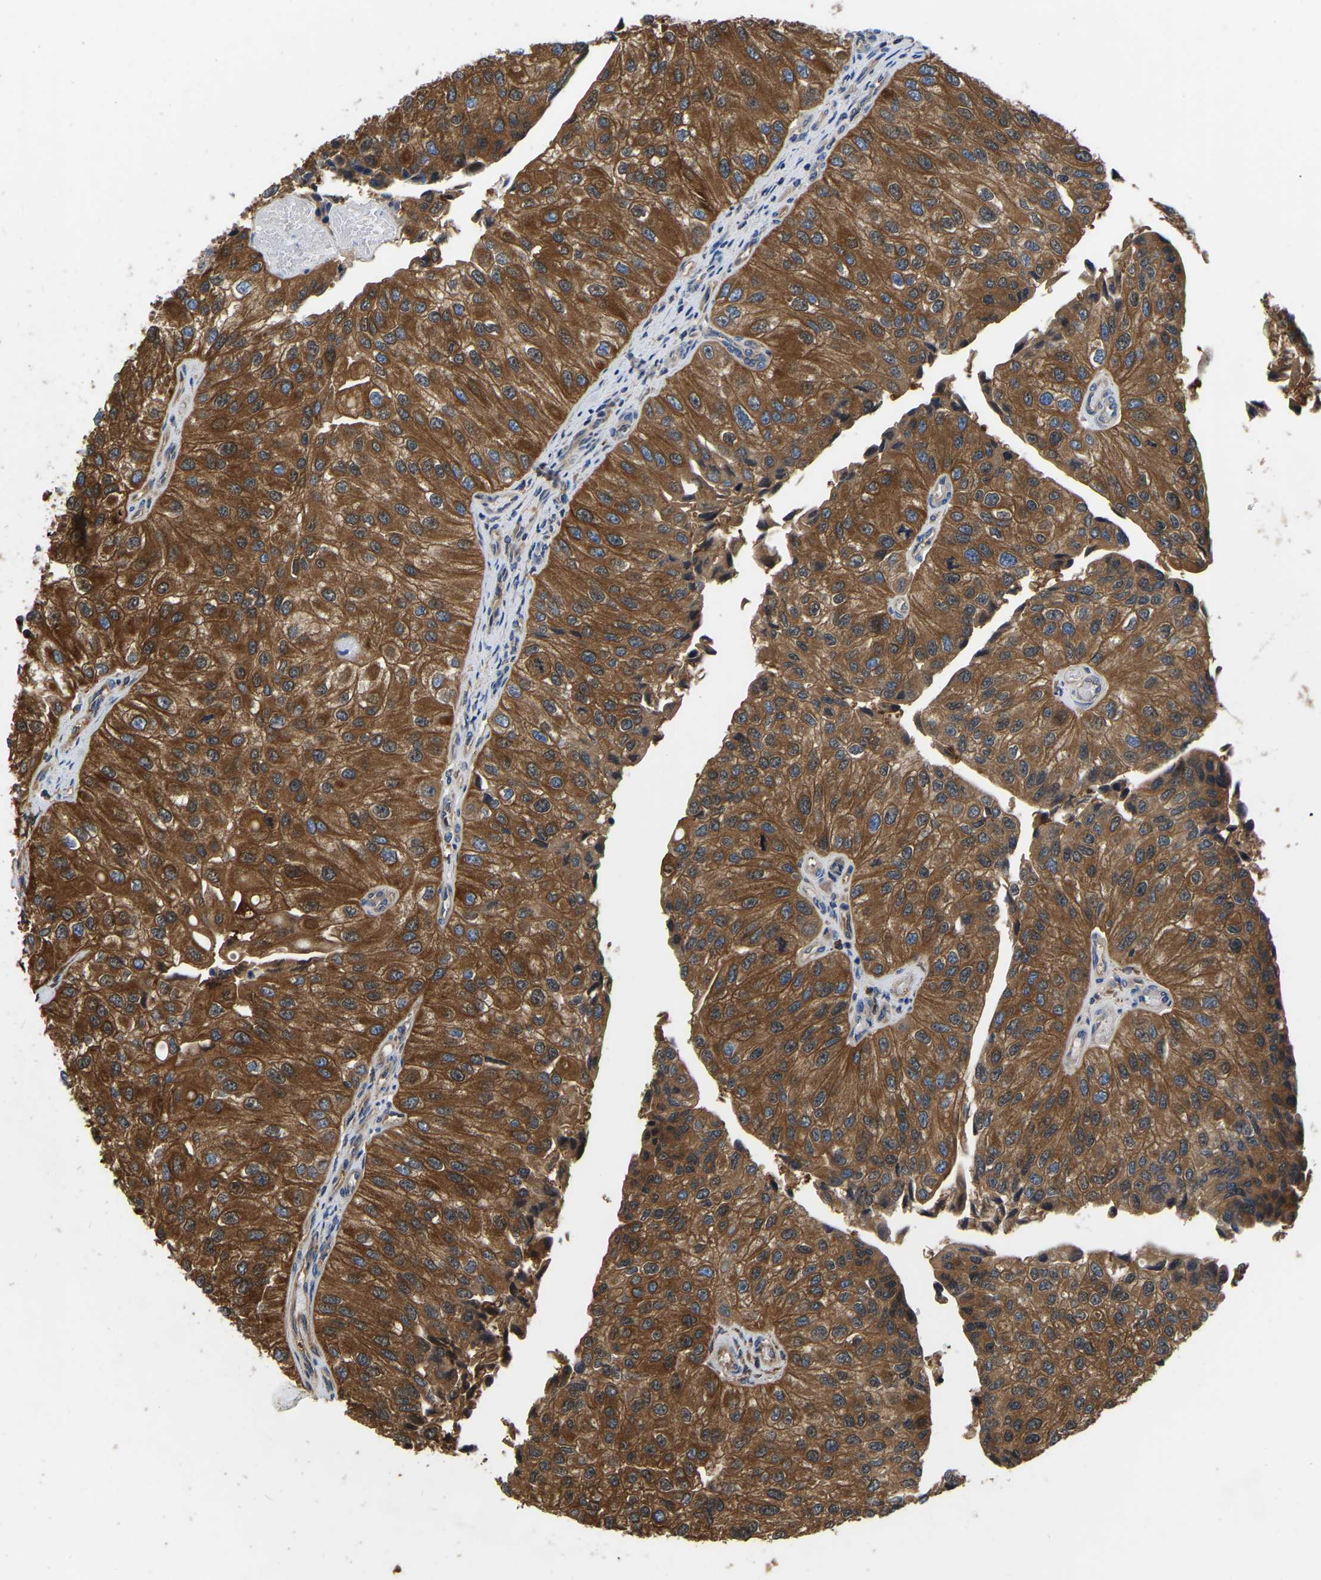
{"staining": {"intensity": "strong", "quantity": ">75%", "location": "cytoplasmic/membranous"}, "tissue": "urothelial cancer", "cell_type": "Tumor cells", "image_type": "cancer", "snomed": [{"axis": "morphology", "description": "Urothelial carcinoma, High grade"}, {"axis": "topography", "description": "Kidney"}, {"axis": "topography", "description": "Urinary bladder"}], "caption": "Immunohistochemical staining of human urothelial carcinoma (high-grade) demonstrates strong cytoplasmic/membranous protein expression in approximately >75% of tumor cells.", "gene": "GARS1", "patient": {"sex": "male", "age": 77}}